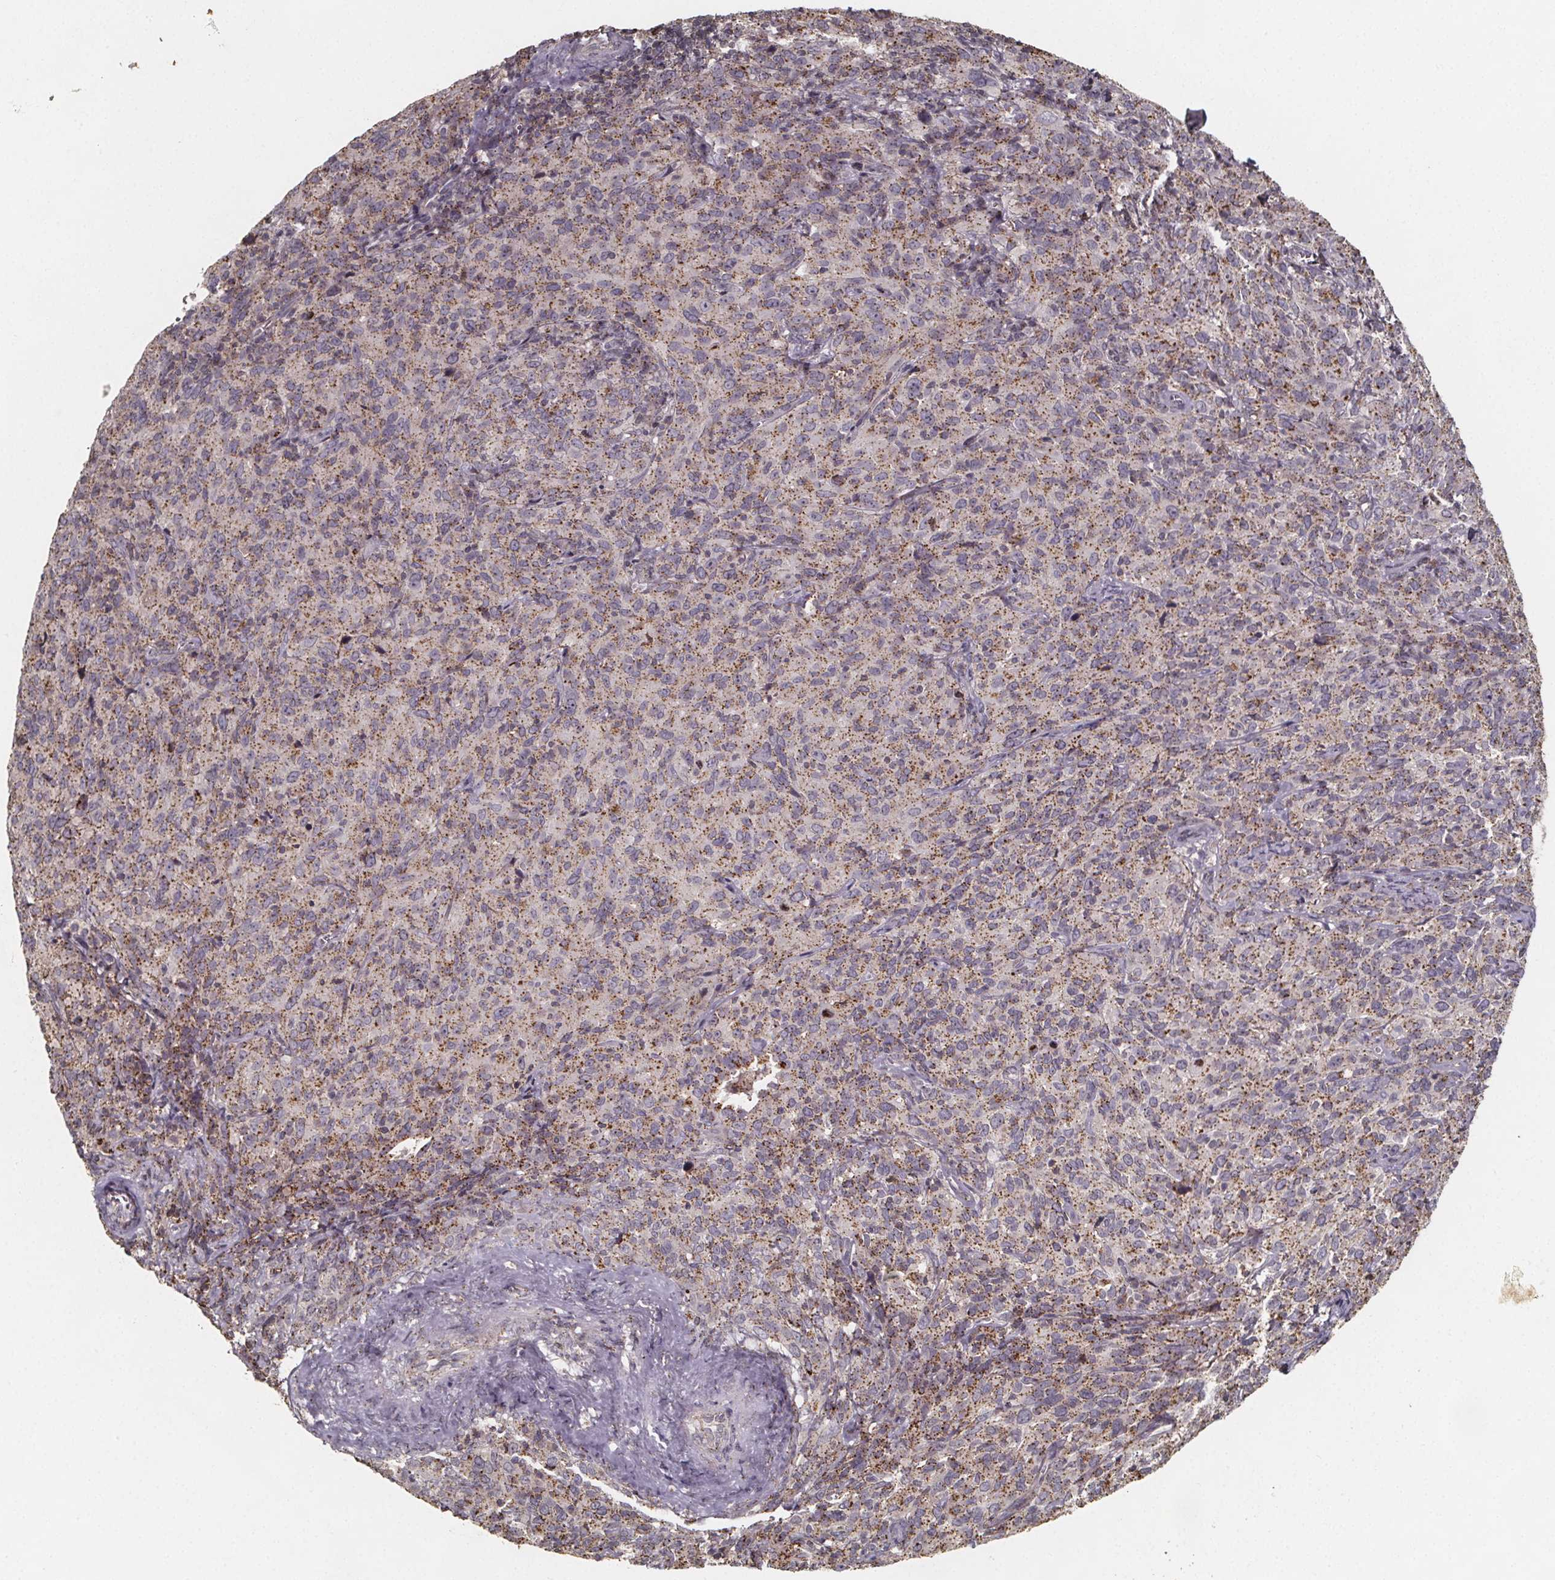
{"staining": {"intensity": "moderate", "quantity": "25%-75%", "location": "cytoplasmic/membranous"}, "tissue": "cervical cancer", "cell_type": "Tumor cells", "image_type": "cancer", "snomed": [{"axis": "morphology", "description": "Squamous cell carcinoma, NOS"}, {"axis": "topography", "description": "Cervix"}], "caption": "Protein staining shows moderate cytoplasmic/membranous expression in approximately 25%-75% of tumor cells in squamous cell carcinoma (cervical). Ihc stains the protein in brown and the nuclei are stained blue.", "gene": "ZNF879", "patient": {"sex": "female", "age": 51}}